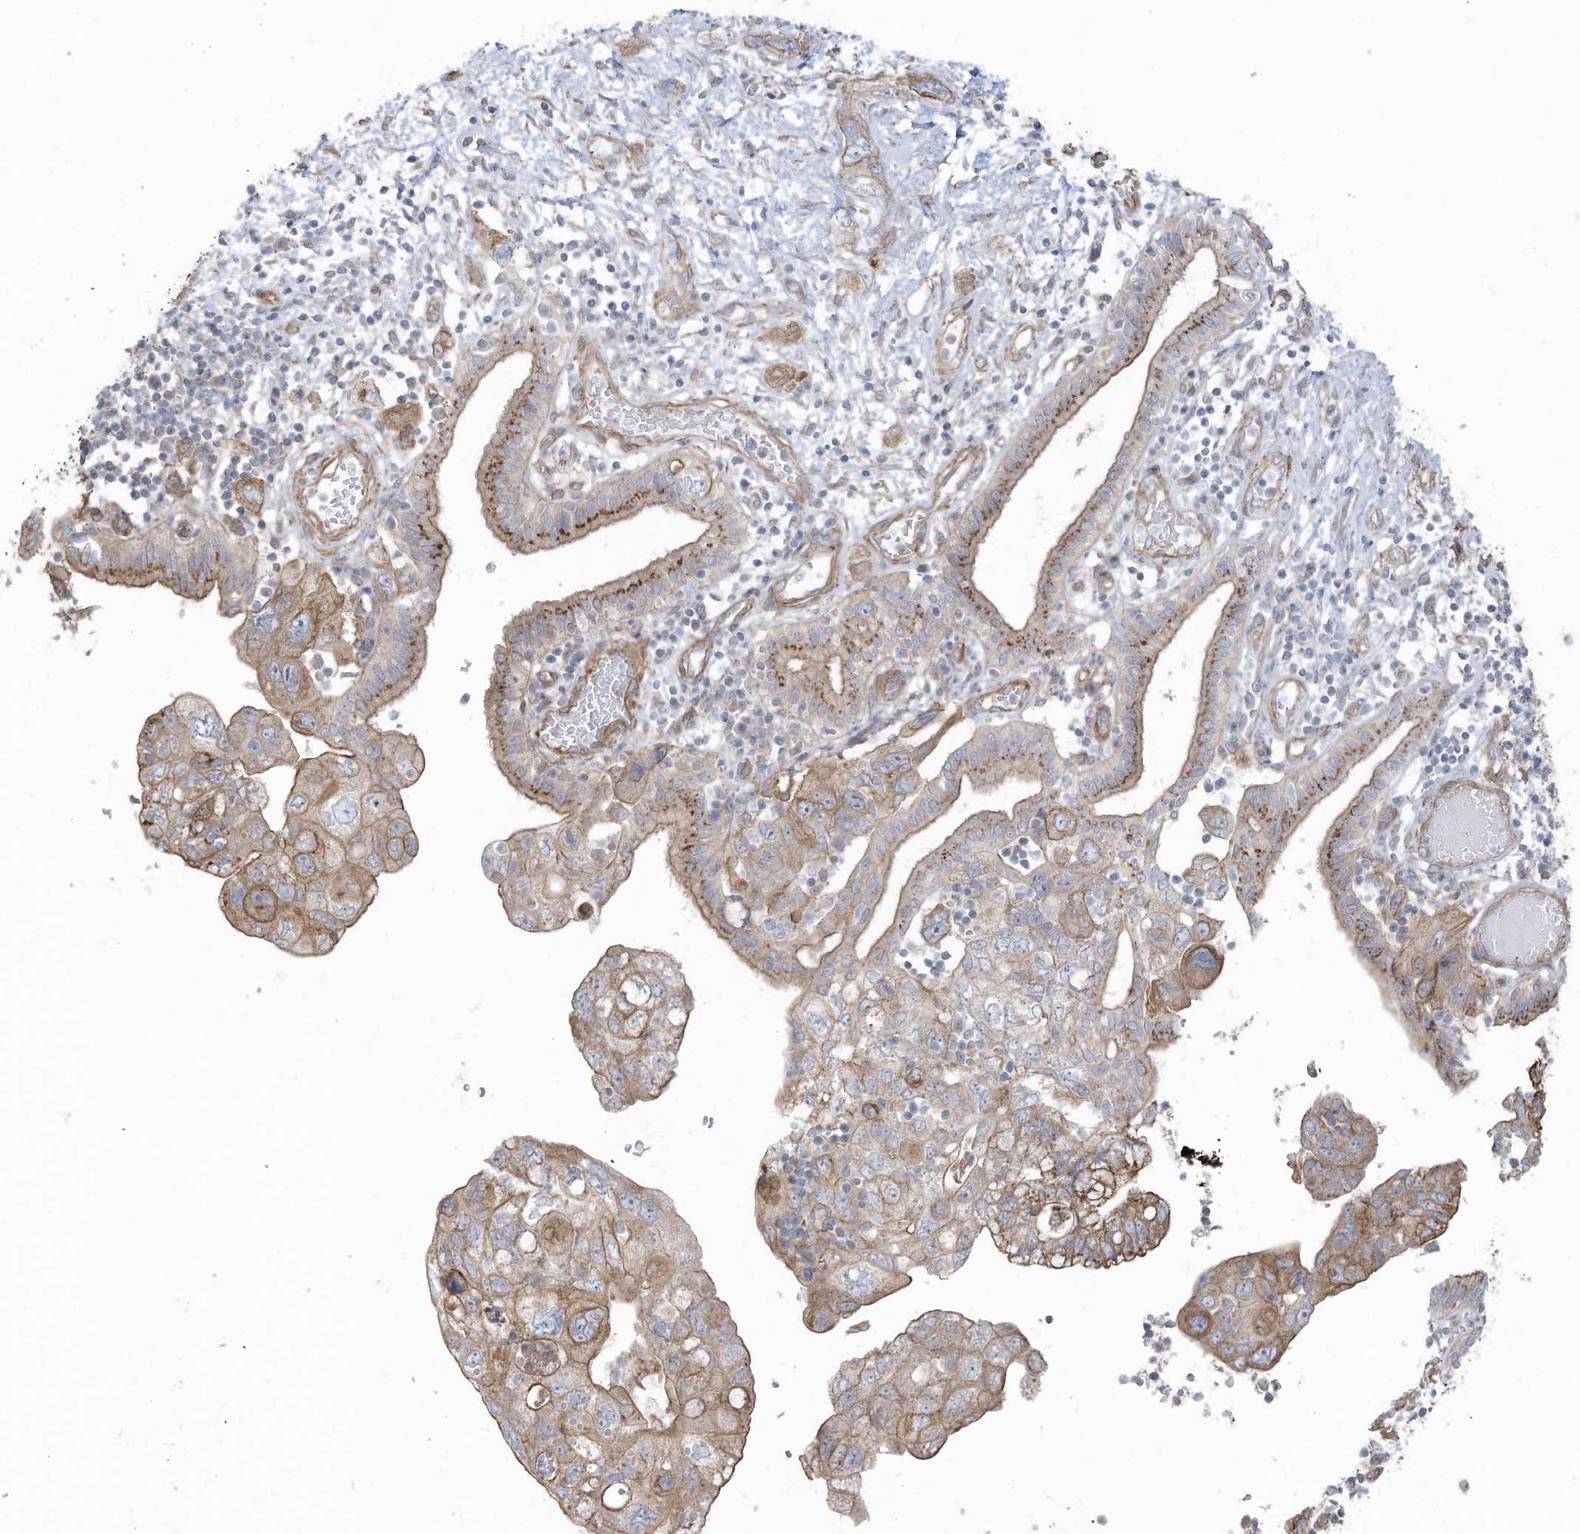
{"staining": {"intensity": "moderate", "quantity": ">75%", "location": "cytoplasmic/membranous"}, "tissue": "pancreatic cancer", "cell_type": "Tumor cells", "image_type": "cancer", "snomed": [{"axis": "morphology", "description": "Adenocarcinoma, NOS"}, {"axis": "topography", "description": "Pancreas"}], "caption": "Human pancreatic cancer (adenocarcinoma) stained with a protein marker shows moderate staining in tumor cells.", "gene": "SLC17A7", "patient": {"sex": "female", "age": 73}}